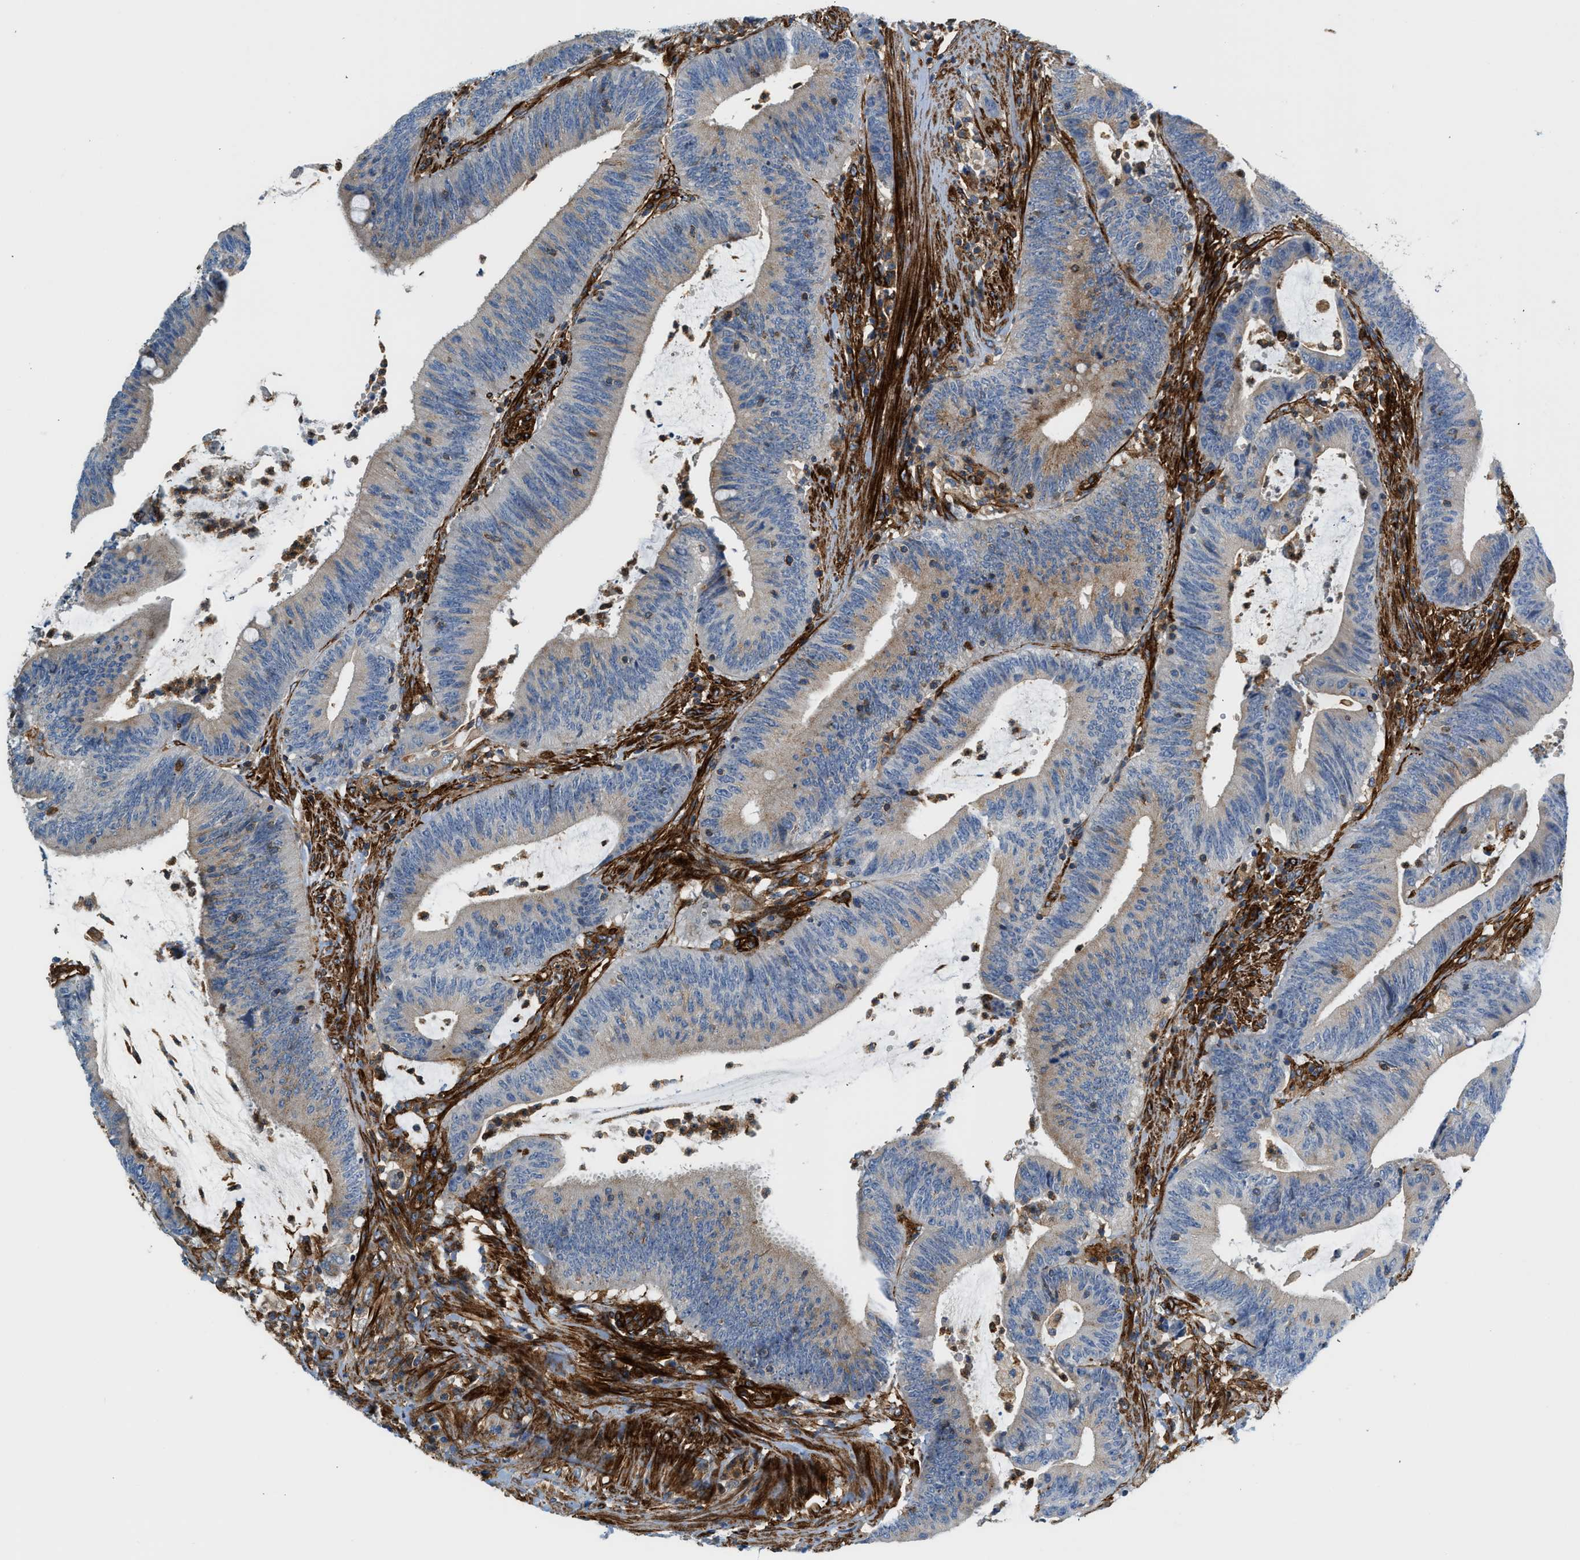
{"staining": {"intensity": "weak", "quantity": "<25%", "location": "cytoplasmic/membranous"}, "tissue": "colorectal cancer", "cell_type": "Tumor cells", "image_type": "cancer", "snomed": [{"axis": "morphology", "description": "Normal tissue, NOS"}, {"axis": "morphology", "description": "Adenocarcinoma, NOS"}, {"axis": "topography", "description": "Rectum"}], "caption": "Image shows no protein positivity in tumor cells of colorectal adenocarcinoma tissue. Brightfield microscopy of IHC stained with DAB (3,3'-diaminobenzidine) (brown) and hematoxylin (blue), captured at high magnification.", "gene": "HIP1", "patient": {"sex": "female", "age": 66}}